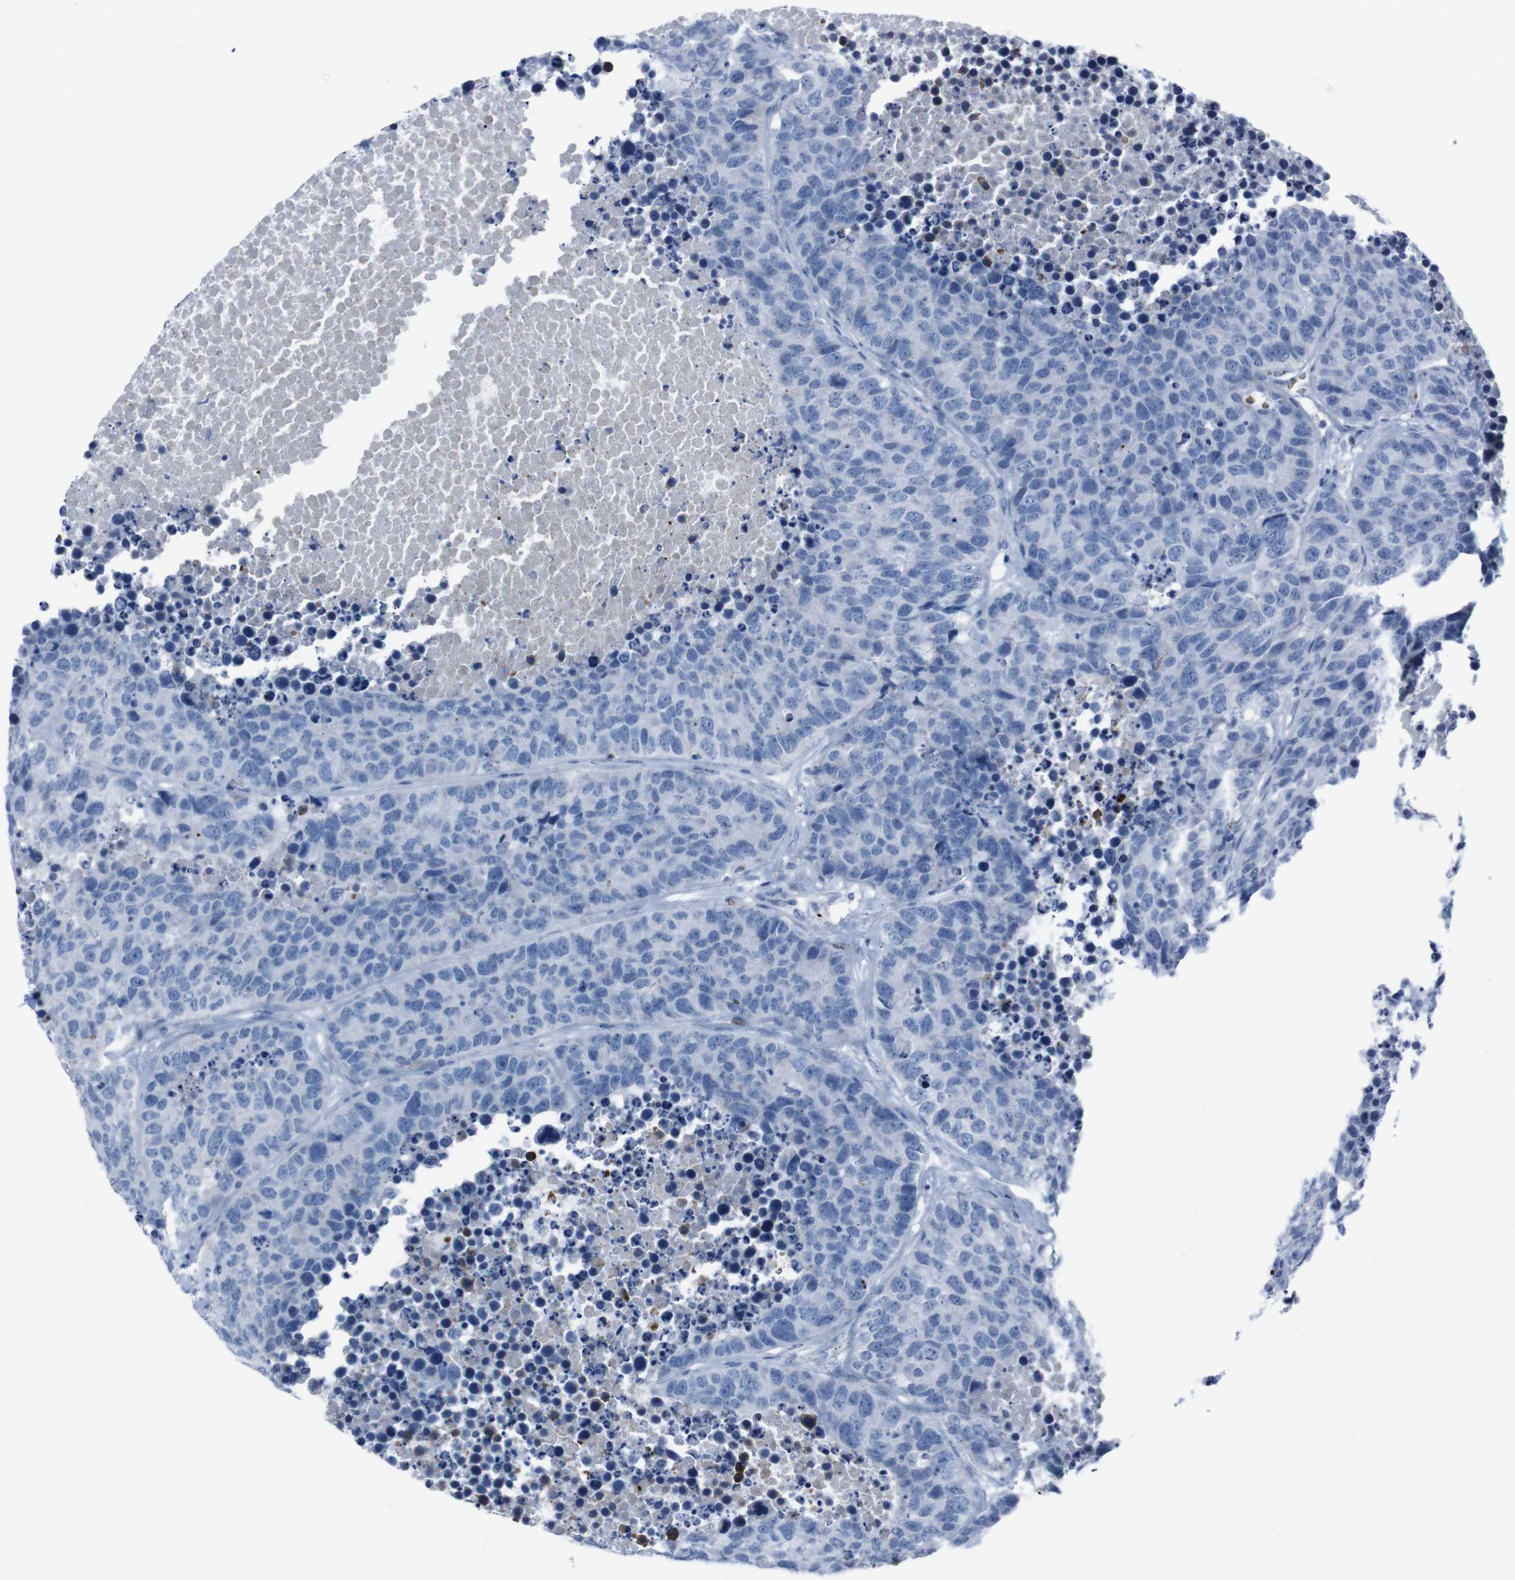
{"staining": {"intensity": "negative", "quantity": "none", "location": "none"}, "tissue": "carcinoid", "cell_type": "Tumor cells", "image_type": "cancer", "snomed": [{"axis": "morphology", "description": "Carcinoid, malignant, NOS"}, {"axis": "topography", "description": "Lung"}], "caption": "Tumor cells show no significant protein expression in carcinoid (malignant).", "gene": "ST6GAL1", "patient": {"sex": "male", "age": 60}}